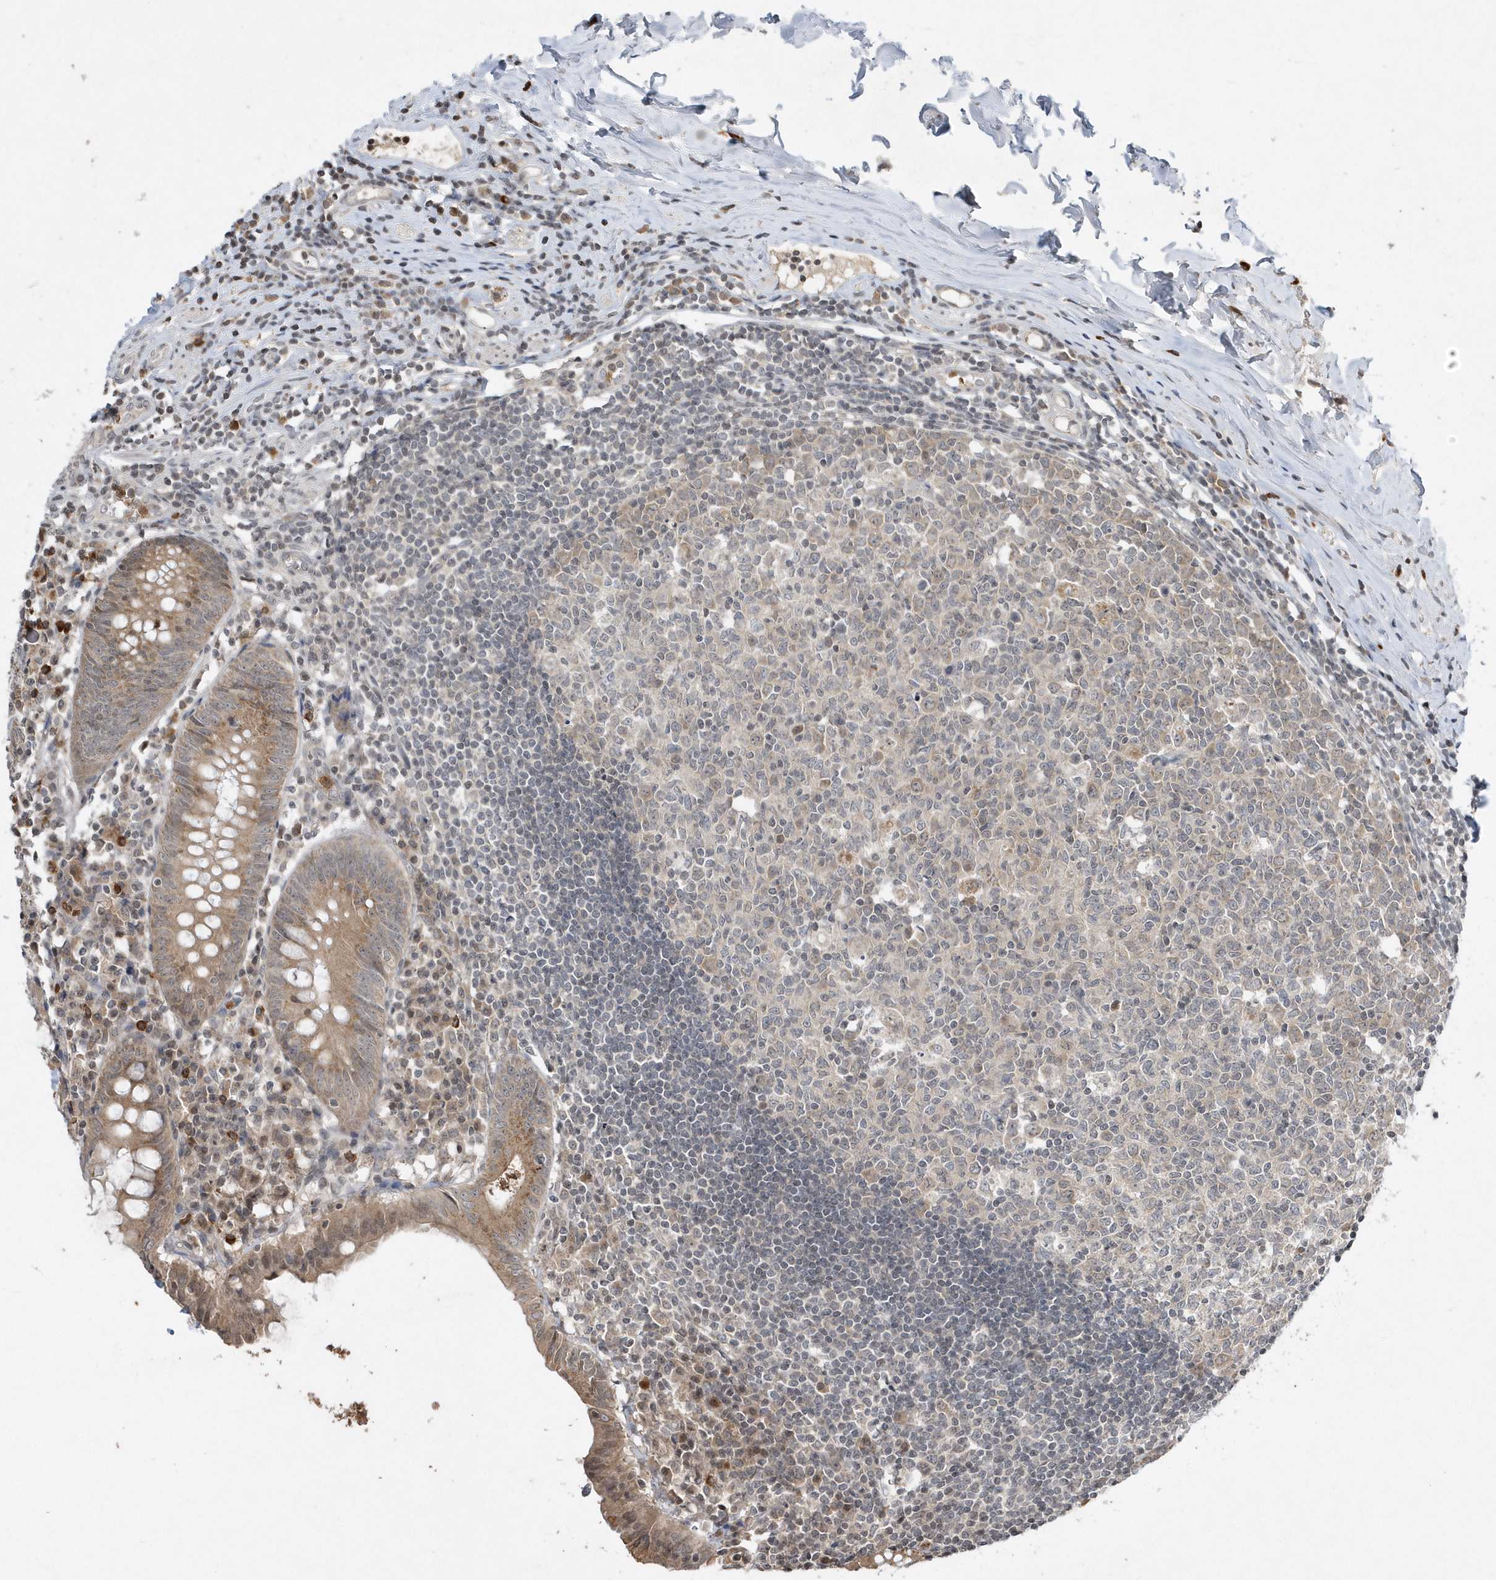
{"staining": {"intensity": "moderate", "quantity": ">75%", "location": "cytoplasmic/membranous"}, "tissue": "appendix", "cell_type": "Glandular cells", "image_type": "normal", "snomed": [{"axis": "morphology", "description": "Normal tissue, NOS"}, {"axis": "topography", "description": "Appendix"}], "caption": "This is a photomicrograph of immunohistochemistry (IHC) staining of unremarkable appendix, which shows moderate staining in the cytoplasmic/membranous of glandular cells.", "gene": "EIF2B1", "patient": {"sex": "female", "age": 54}}